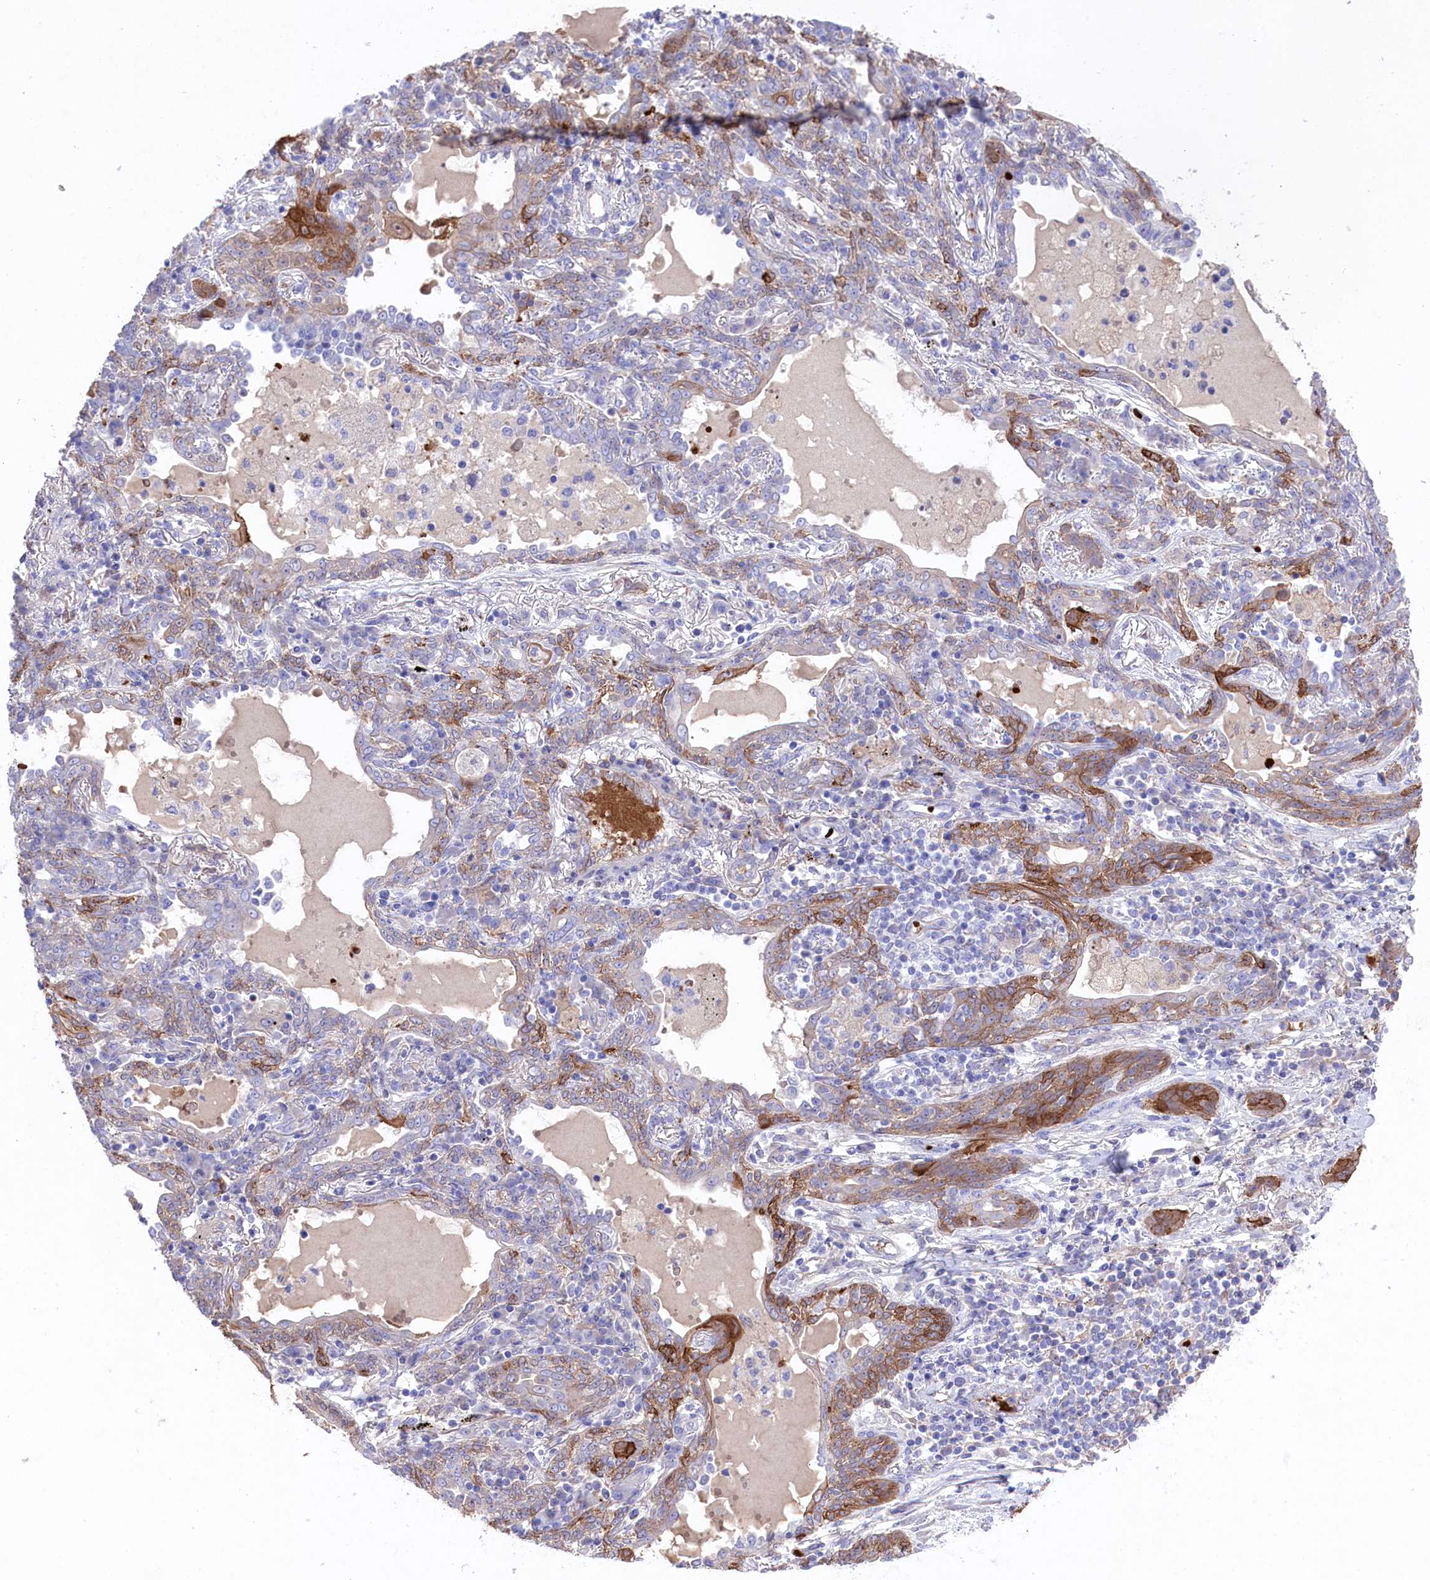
{"staining": {"intensity": "moderate", "quantity": "<25%", "location": "cytoplasmic/membranous"}, "tissue": "lung cancer", "cell_type": "Tumor cells", "image_type": "cancer", "snomed": [{"axis": "morphology", "description": "Squamous cell carcinoma, NOS"}, {"axis": "topography", "description": "Lung"}], "caption": "Immunohistochemistry (IHC) (DAB (3,3'-diaminobenzidine)) staining of human squamous cell carcinoma (lung) displays moderate cytoplasmic/membranous protein positivity in approximately <25% of tumor cells. (DAB (3,3'-diaminobenzidine) = brown stain, brightfield microscopy at high magnification).", "gene": "LHFPL4", "patient": {"sex": "female", "age": 70}}